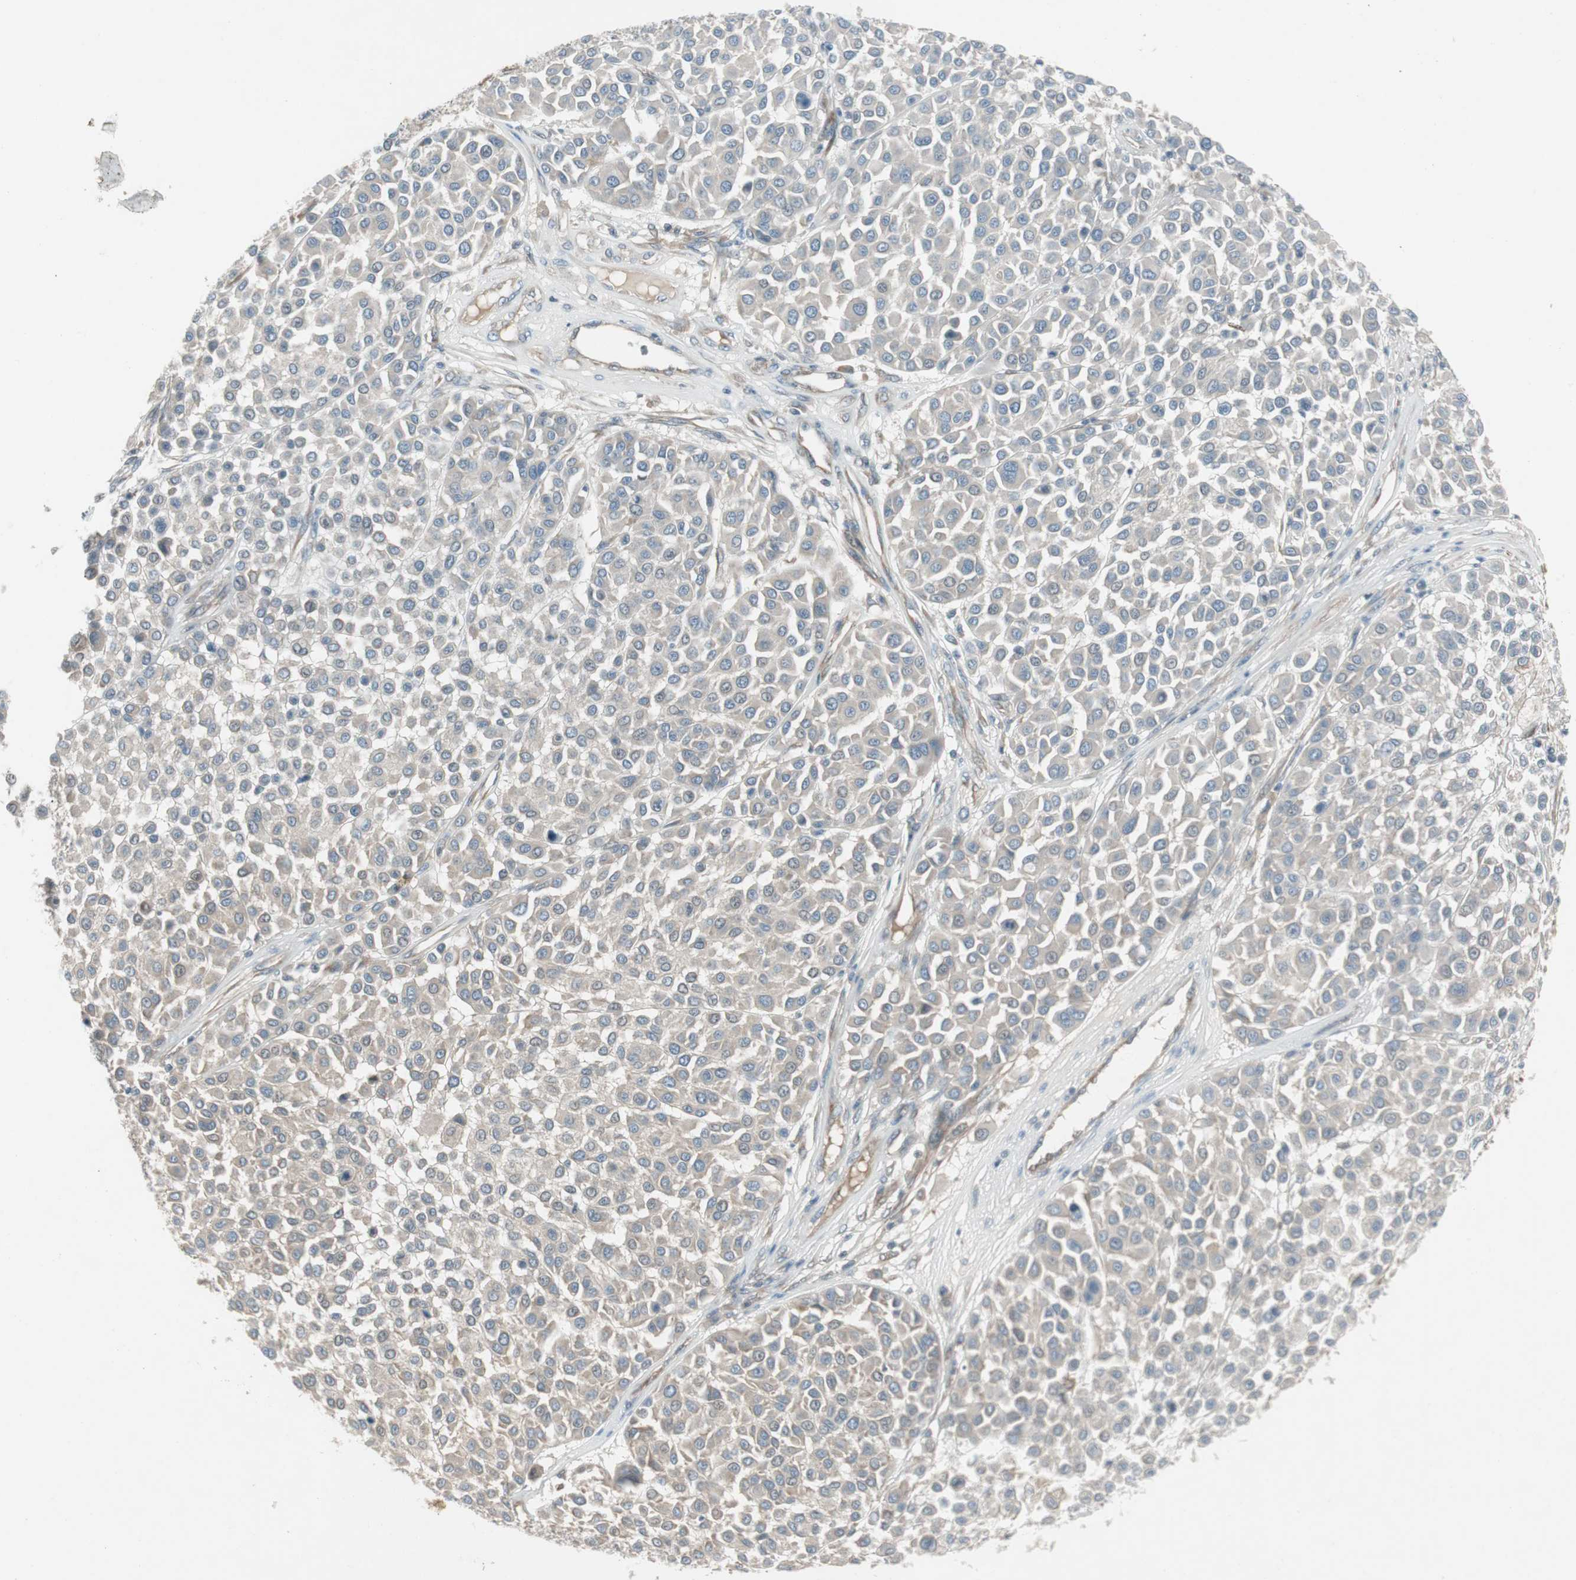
{"staining": {"intensity": "negative", "quantity": "none", "location": "none"}, "tissue": "melanoma", "cell_type": "Tumor cells", "image_type": "cancer", "snomed": [{"axis": "morphology", "description": "Malignant melanoma, Metastatic site"}, {"axis": "topography", "description": "Soft tissue"}], "caption": "Immunohistochemistry image of human melanoma stained for a protein (brown), which reveals no expression in tumor cells.", "gene": "PANK2", "patient": {"sex": "male", "age": 41}}